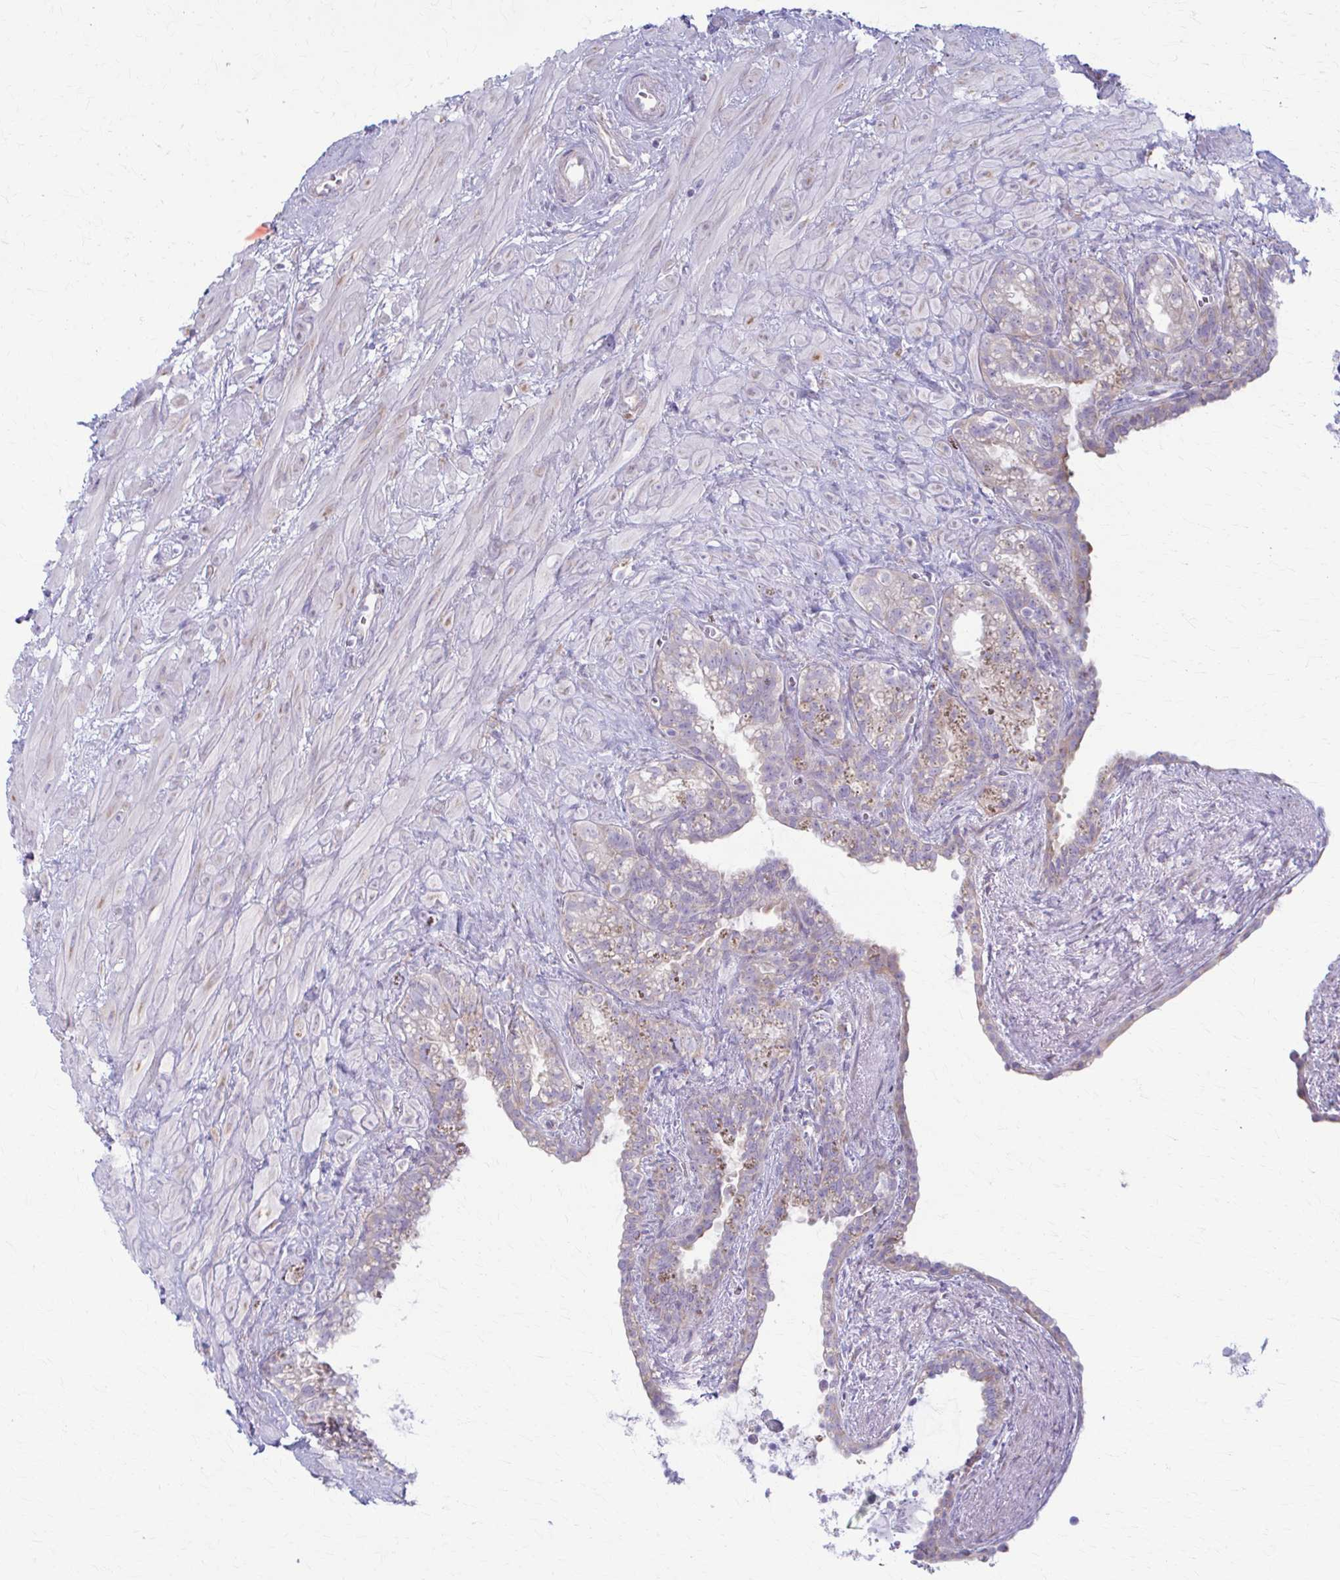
{"staining": {"intensity": "negative", "quantity": "none", "location": "none"}, "tissue": "seminal vesicle", "cell_type": "Glandular cells", "image_type": "normal", "snomed": [{"axis": "morphology", "description": "Normal tissue, NOS"}, {"axis": "topography", "description": "Seminal veicle"}], "caption": "Immunohistochemistry photomicrograph of benign human seminal vesicle stained for a protein (brown), which exhibits no positivity in glandular cells.", "gene": "PRKRA", "patient": {"sex": "male", "age": 76}}